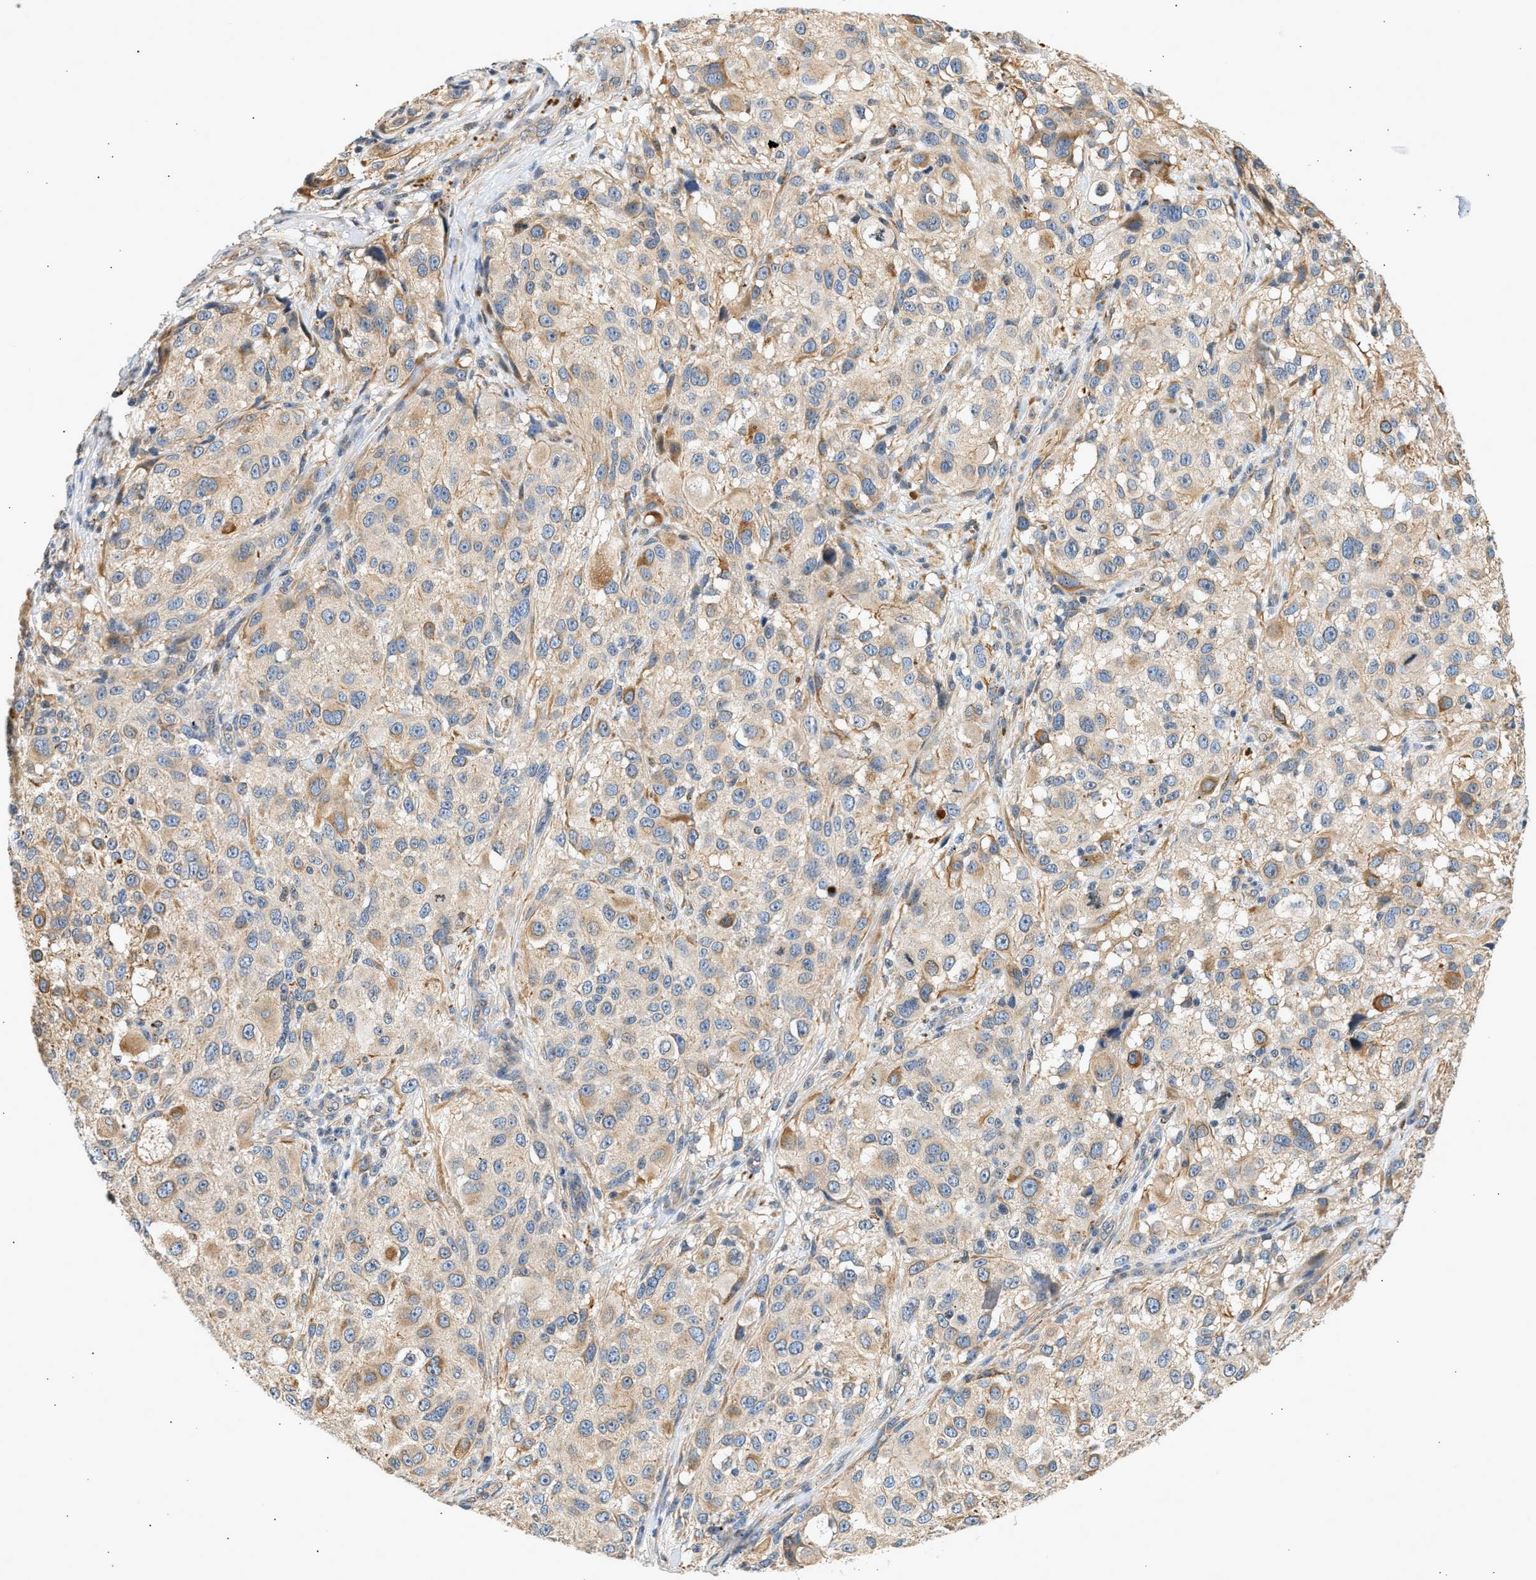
{"staining": {"intensity": "weak", "quantity": ">75%", "location": "cytoplasmic/membranous"}, "tissue": "melanoma", "cell_type": "Tumor cells", "image_type": "cancer", "snomed": [{"axis": "morphology", "description": "Necrosis, NOS"}, {"axis": "morphology", "description": "Malignant melanoma, NOS"}, {"axis": "topography", "description": "Skin"}], "caption": "Melanoma stained with IHC demonstrates weak cytoplasmic/membranous expression in about >75% of tumor cells.", "gene": "WDR31", "patient": {"sex": "female", "age": 87}}